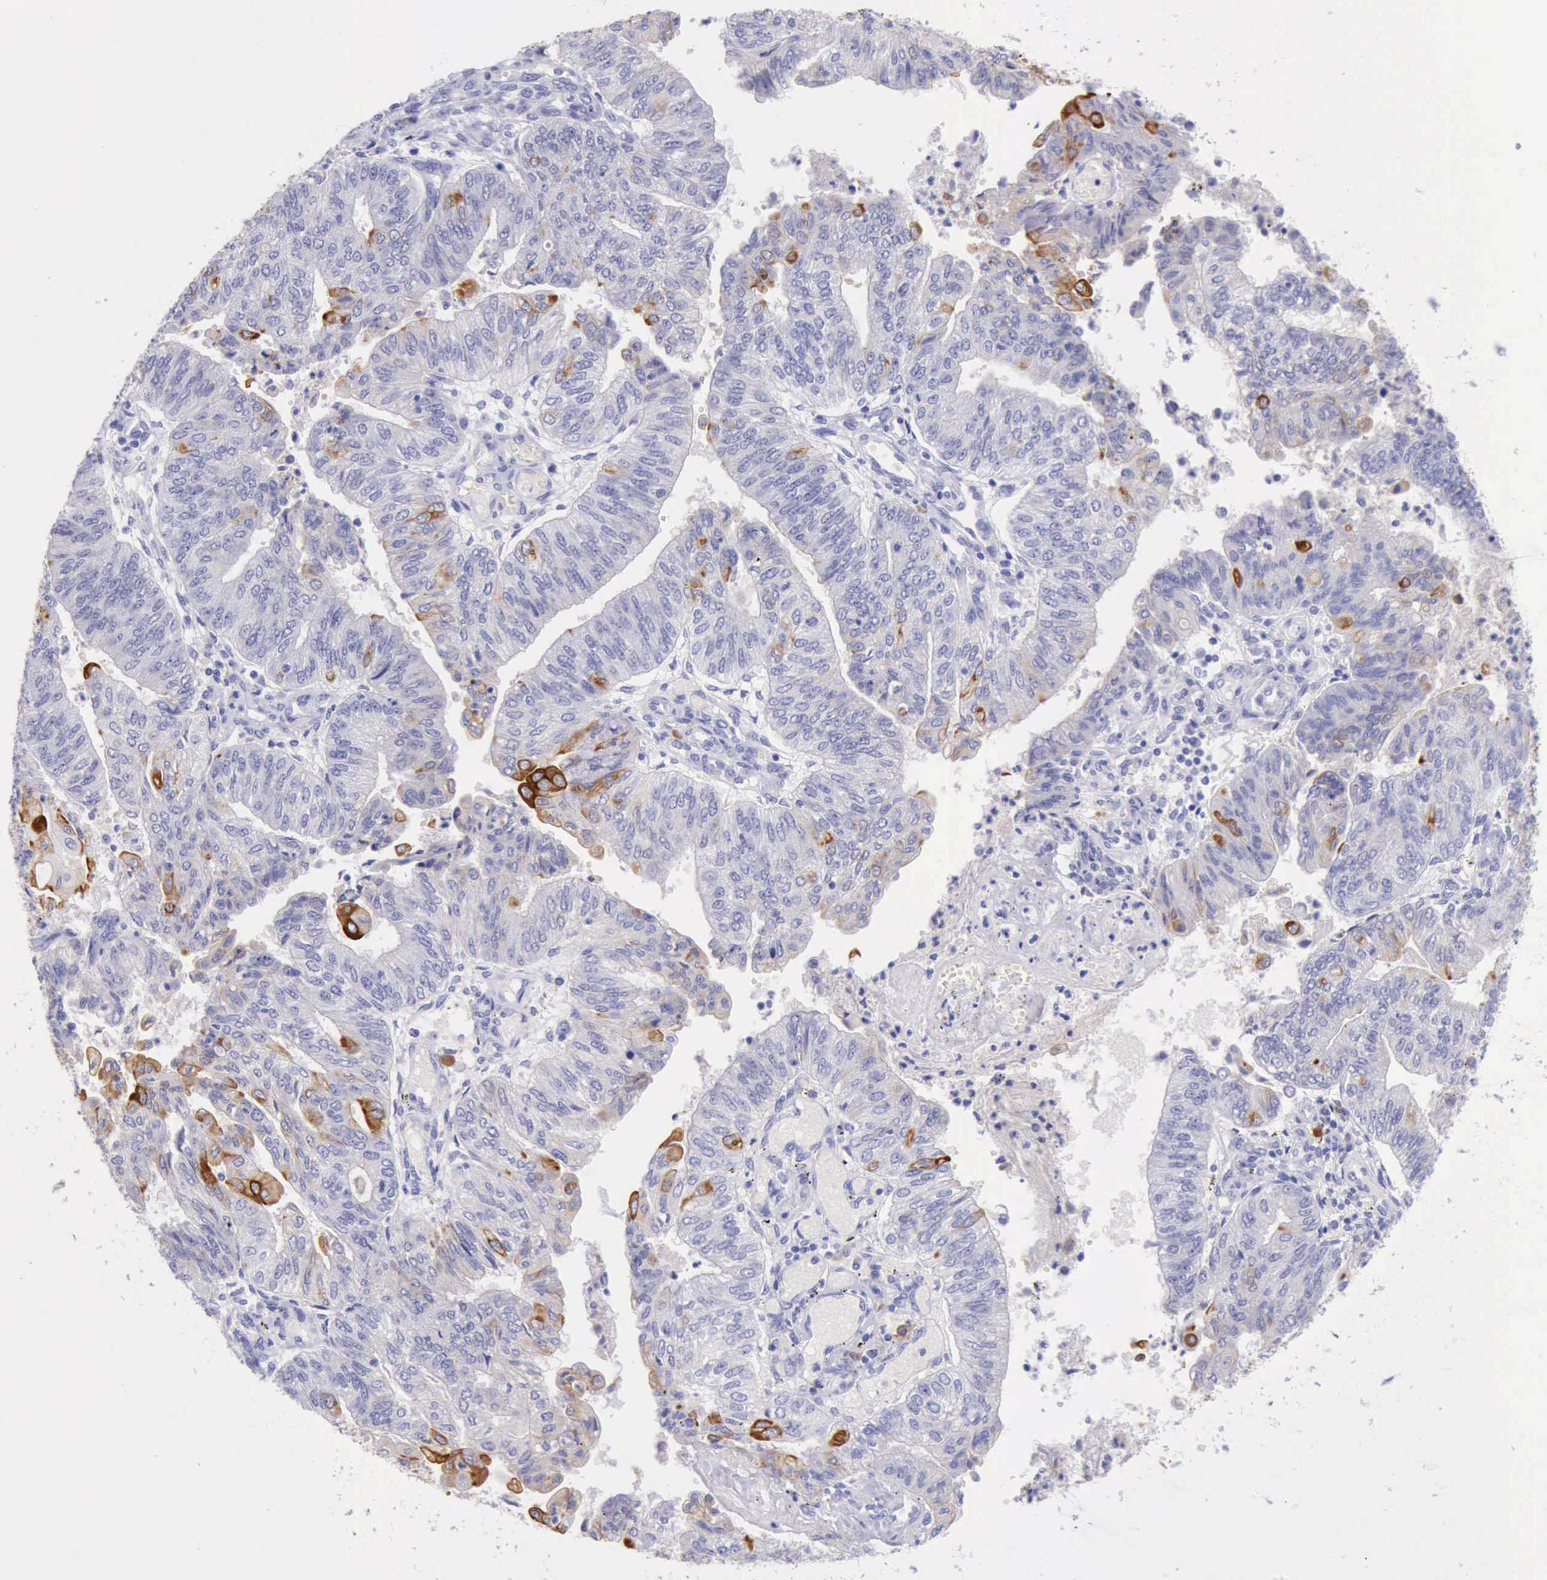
{"staining": {"intensity": "strong", "quantity": "<25%", "location": "cytoplasmic/membranous"}, "tissue": "endometrial cancer", "cell_type": "Tumor cells", "image_type": "cancer", "snomed": [{"axis": "morphology", "description": "Adenocarcinoma, NOS"}, {"axis": "topography", "description": "Endometrium"}], "caption": "Immunohistochemical staining of human endometrial cancer (adenocarcinoma) reveals medium levels of strong cytoplasmic/membranous protein positivity in about <25% of tumor cells. The staining was performed using DAB (3,3'-diaminobenzidine) to visualize the protein expression in brown, while the nuclei were stained in blue with hematoxylin (Magnification: 20x).", "gene": "KRT8", "patient": {"sex": "female", "age": 59}}